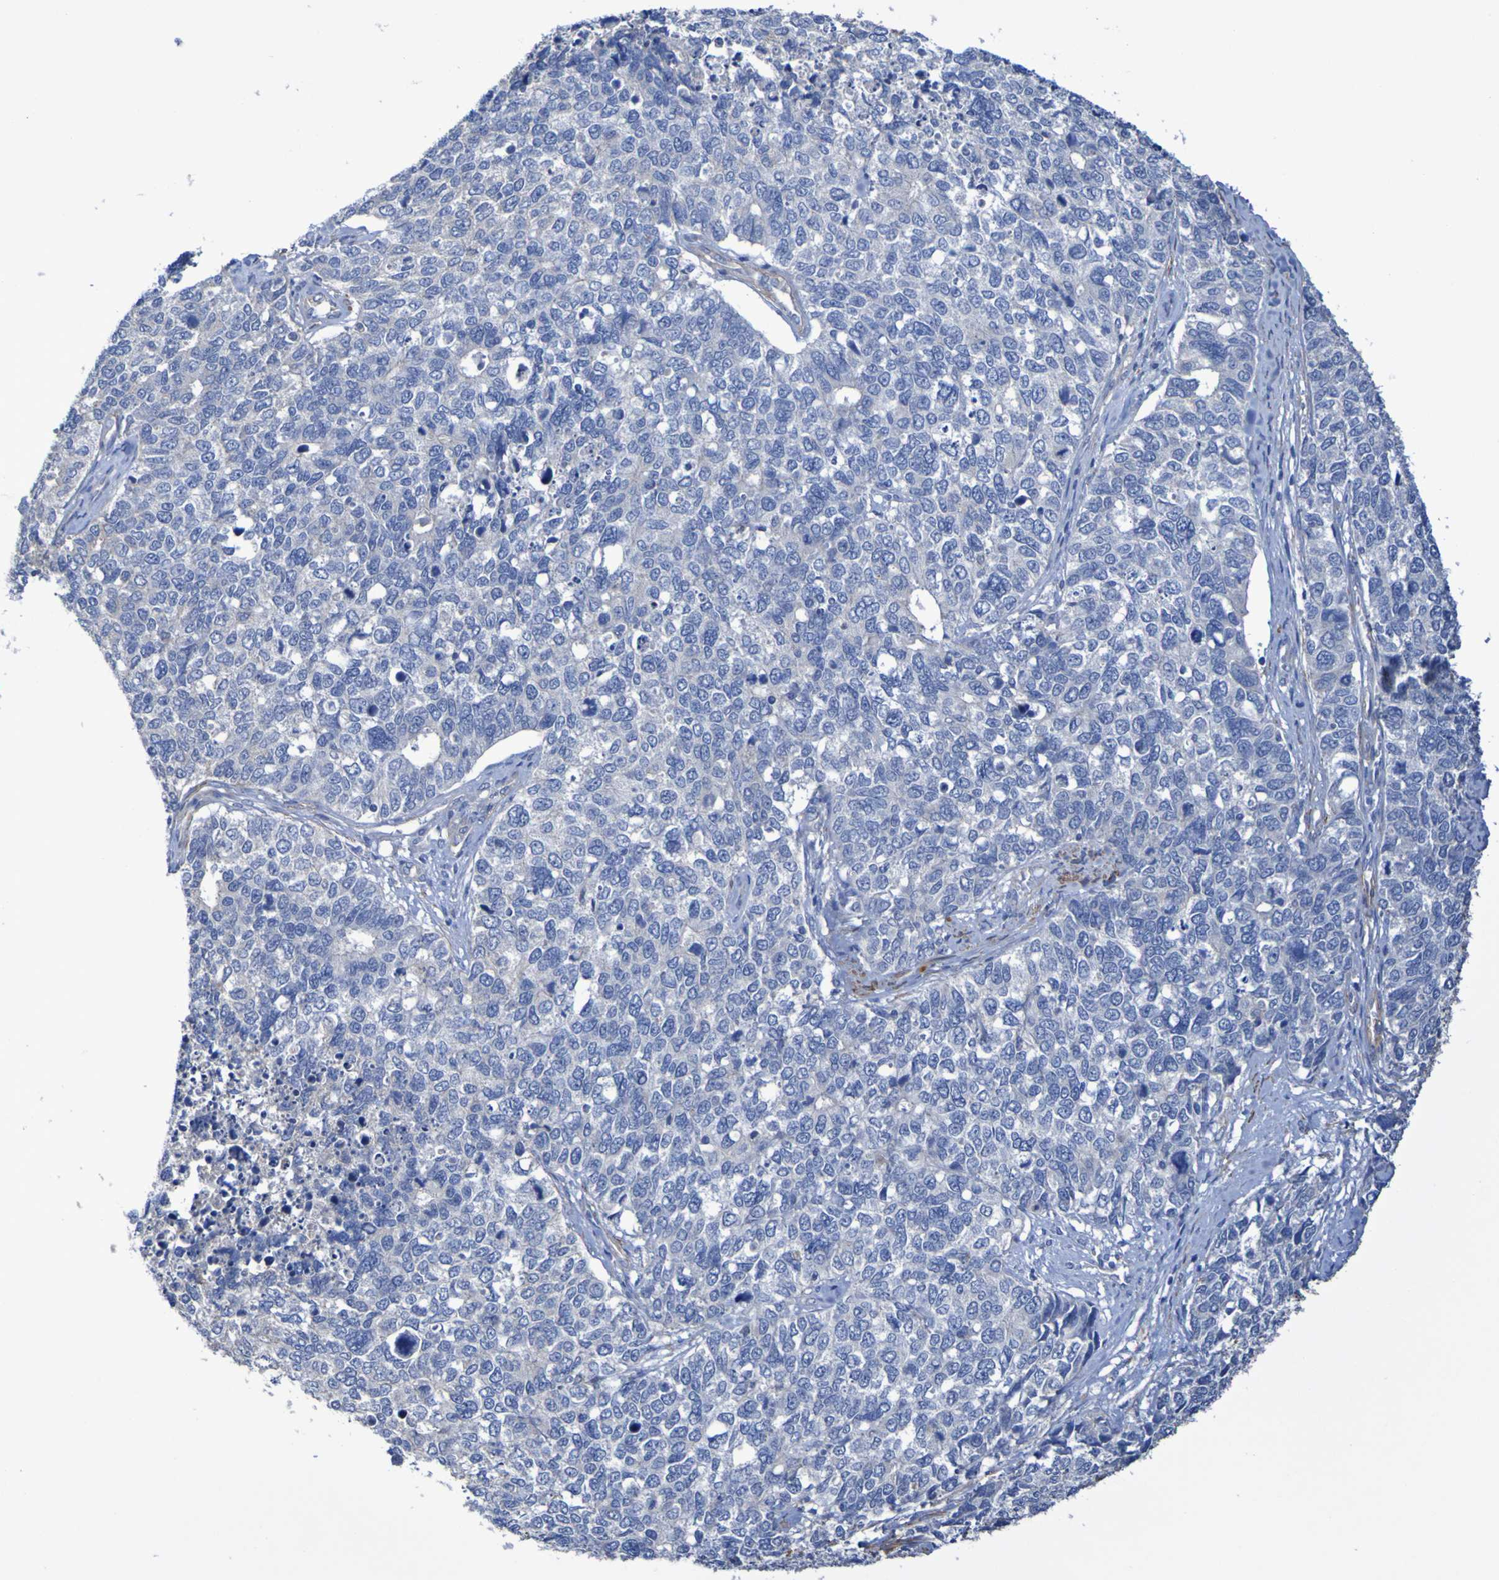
{"staining": {"intensity": "negative", "quantity": "none", "location": "none"}, "tissue": "cervical cancer", "cell_type": "Tumor cells", "image_type": "cancer", "snomed": [{"axis": "morphology", "description": "Squamous cell carcinoma, NOS"}, {"axis": "topography", "description": "Cervix"}], "caption": "A micrograph of cervical cancer stained for a protein demonstrates no brown staining in tumor cells.", "gene": "SRPRB", "patient": {"sex": "female", "age": 63}}